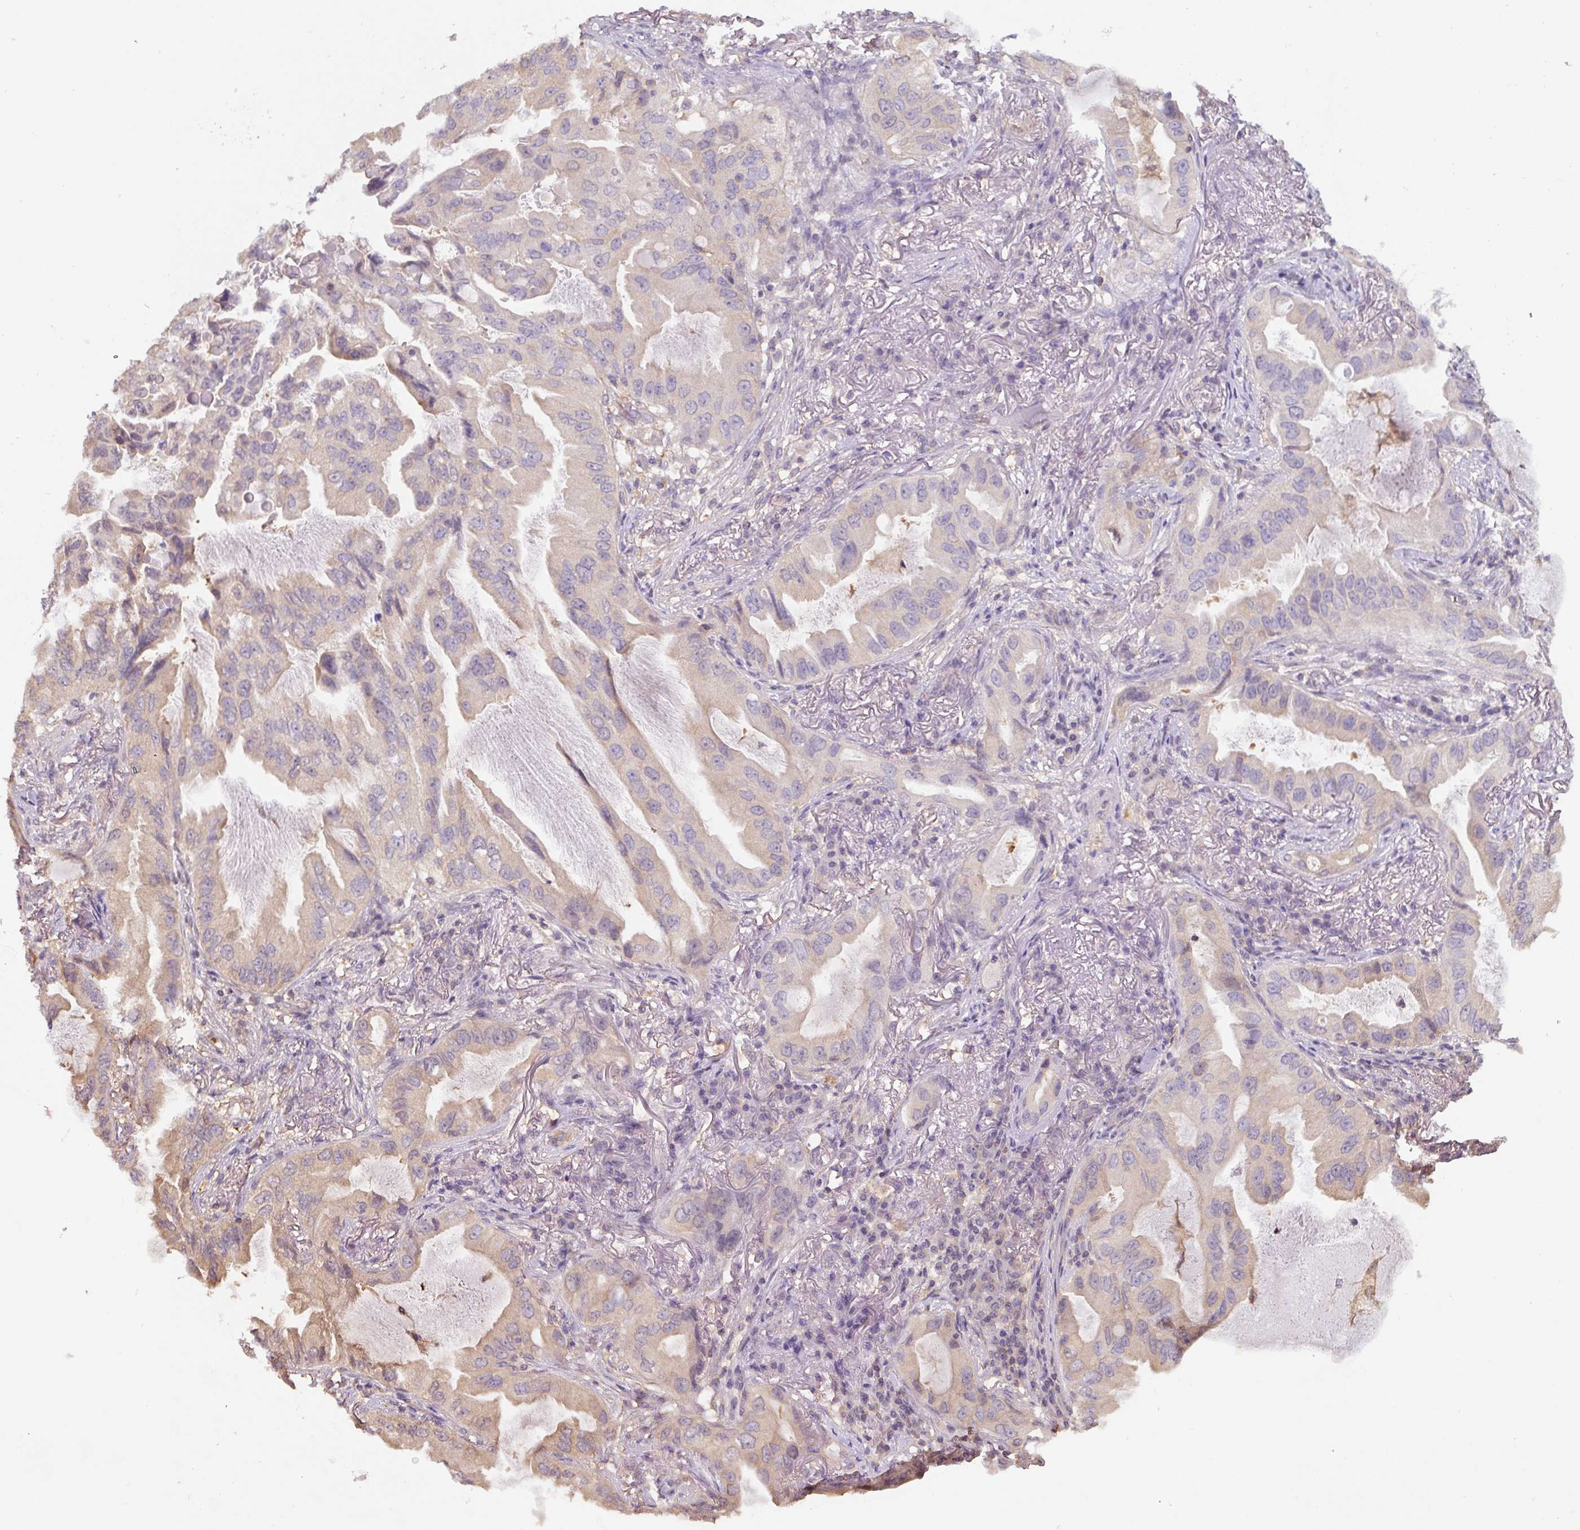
{"staining": {"intensity": "moderate", "quantity": "25%-75%", "location": "cytoplasmic/membranous"}, "tissue": "lung cancer", "cell_type": "Tumor cells", "image_type": "cancer", "snomed": [{"axis": "morphology", "description": "Adenocarcinoma, NOS"}, {"axis": "topography", "description": "Lung"}], "caption": "Tumor cells reveal moderate cytoplasmic/membranous staining in about 25%-75% of cells in lung cancer (adenocarcinoma). The staining is performed using DAB (3,3'-diaminobenzidine) brown chromogen to label protein expression. The nuclei are counter-stained blue using hematoxylin.", "gene": "ST13", "patient": {"sex": "female", "age": 69}}